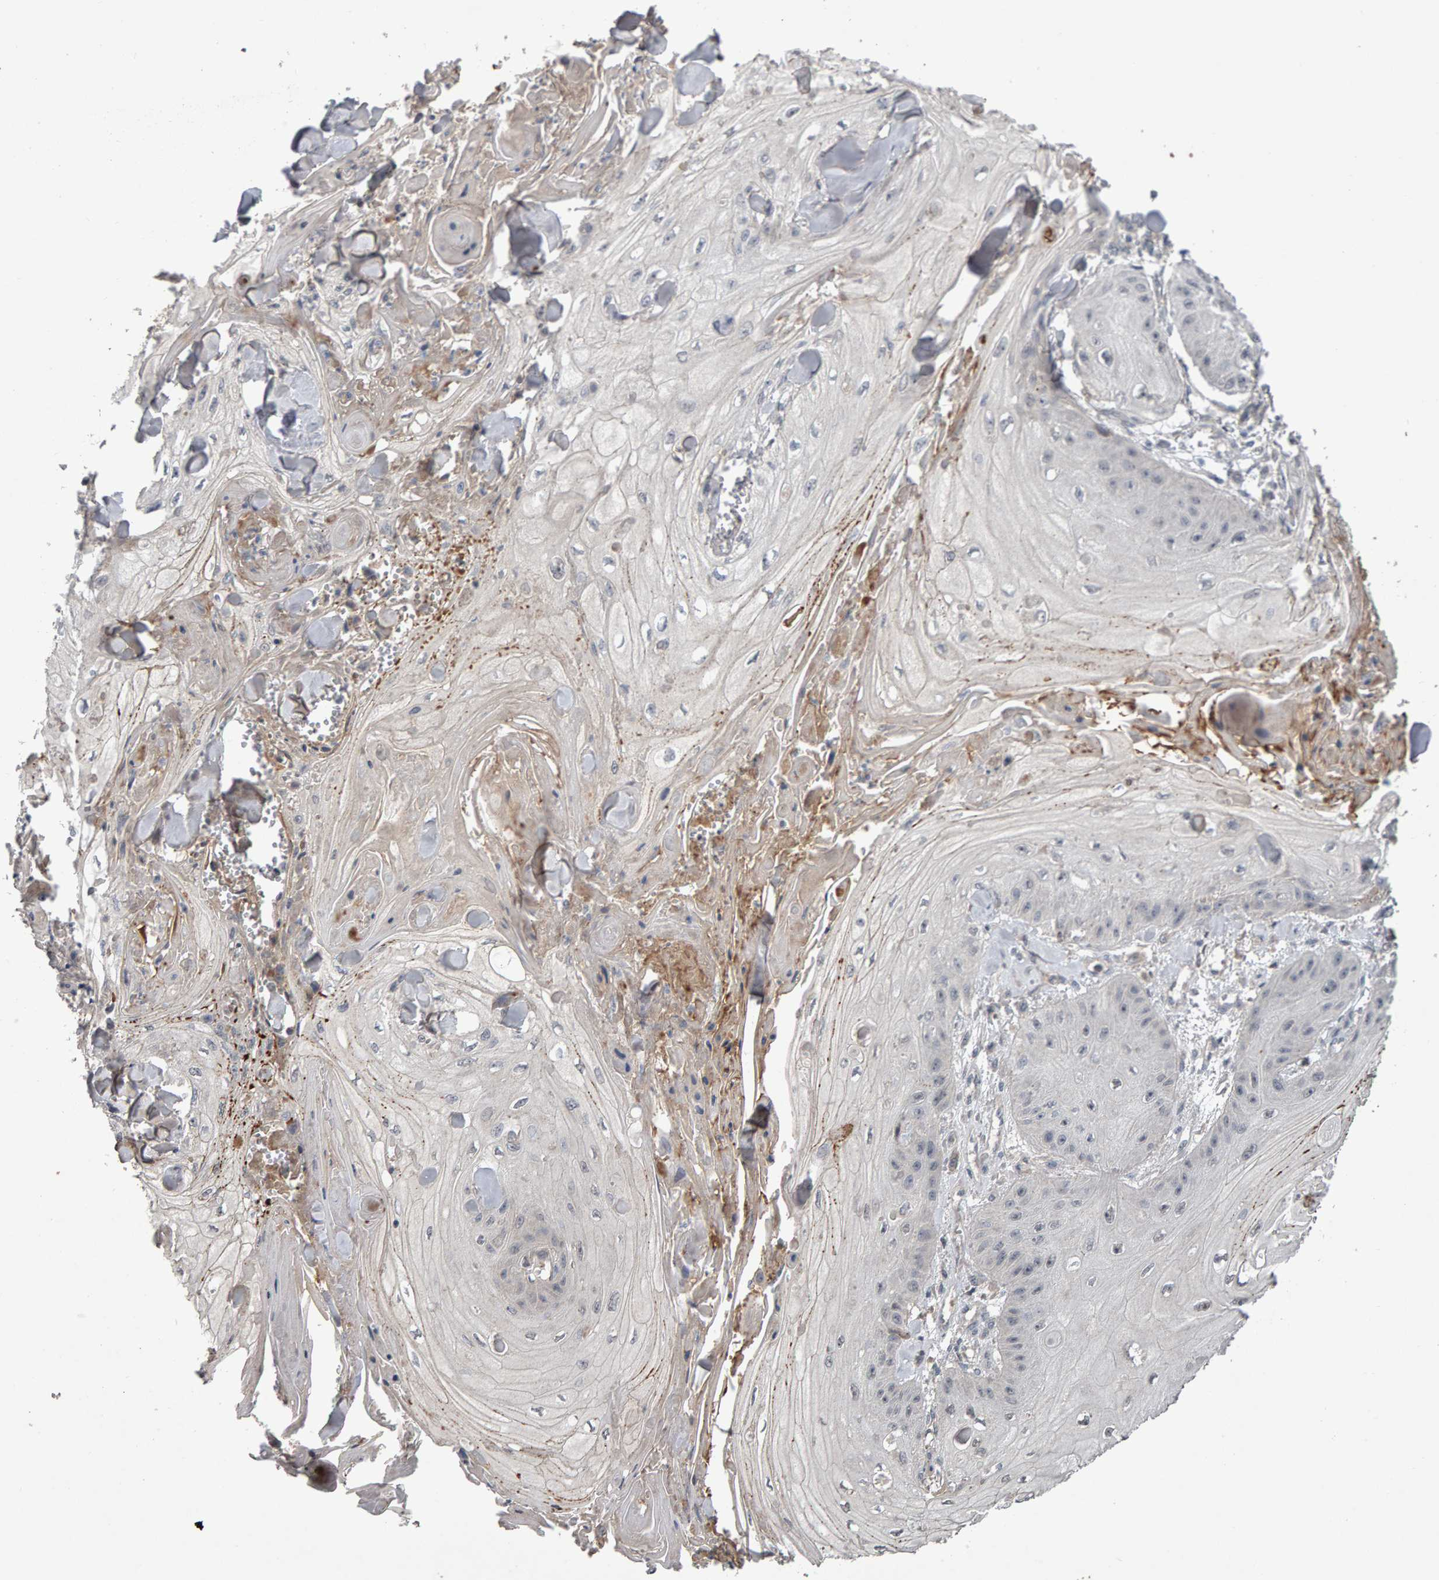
{"staining": {"intensity": "negative", "quantity": "none", "location": "none"}, "tissue": "skin cancer", "cell_type": "Tumor cells", "image_type": "cancer", "snomed": [{"axis": "morphology", "description": "Squamous cell carcinoma, NOS"}, {"axis": "topography", "description": "Skin"}], "caption": "Protein analysis of squamous cell carcinoma (skin) reveals no significant expression in tumor cells. (DAB (3,3'-diaminobenzidine) immunohistochemistry (IHC) visualized using brightfield microscopy, high magnification).", "gene": "COASY", "patient": {"sex": "male", "age": 74}}